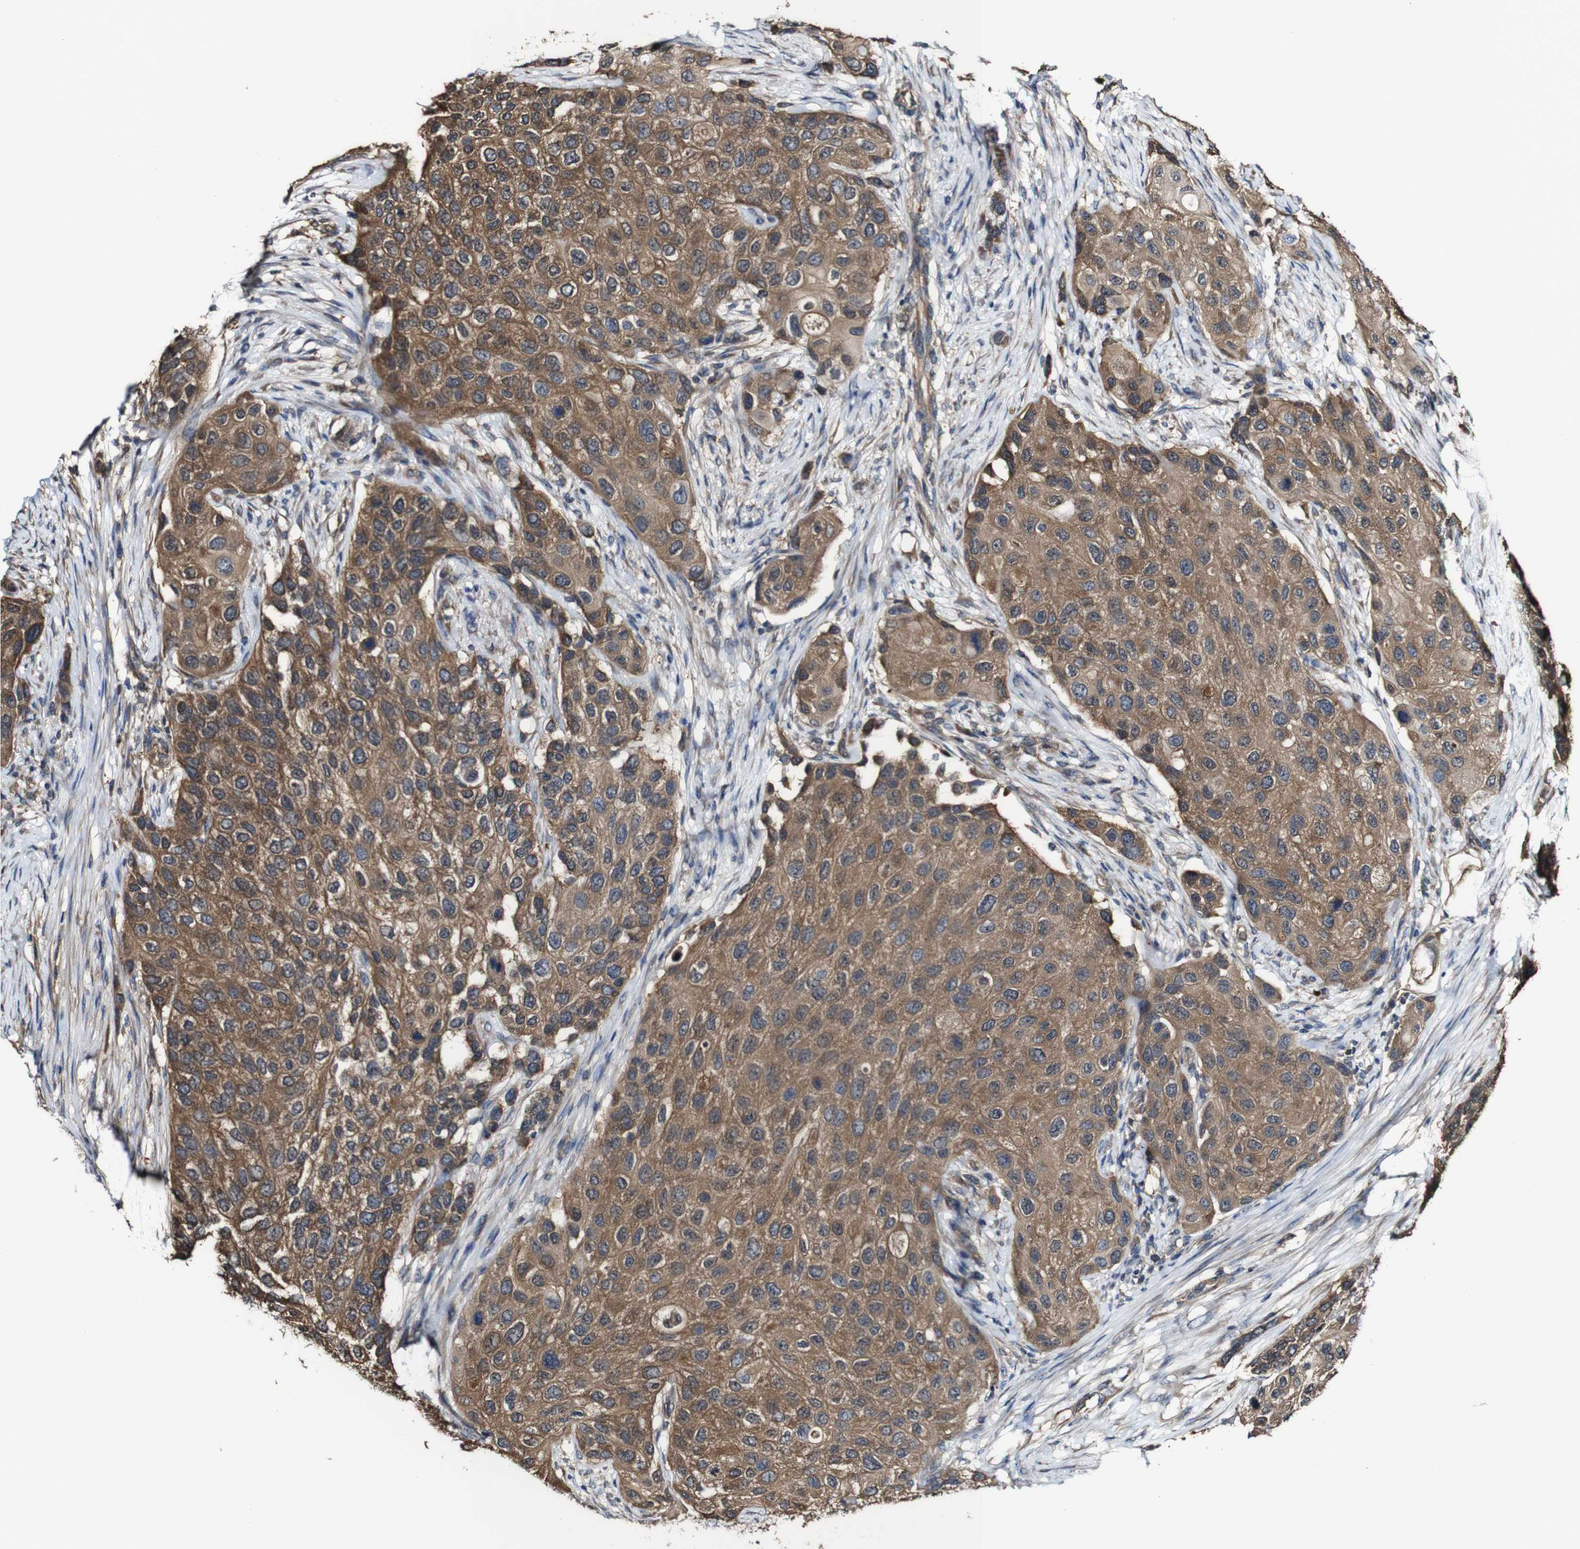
{"staining": {"intensity": "moderate", "quantity": ">75%", "location": "cytoplasmic/membranous"}, "tissue": "urothelial cancer", "cell_type": "Tumor cells", "image_type": "cancer", "snomed": [{"axis": "morphology", "description": "Urothelial carcinoma, High grade"}, {"axis": "topography", "description": "Urinary bladder"}], "caption": "Protein staining shows moderate cytoplasmic/membranous expression in approximately >75% of tumor cells in high-grade urothelial carcinoma.", "gene": "PTPRR", "patient": {"sex": "female", "age": 56}}